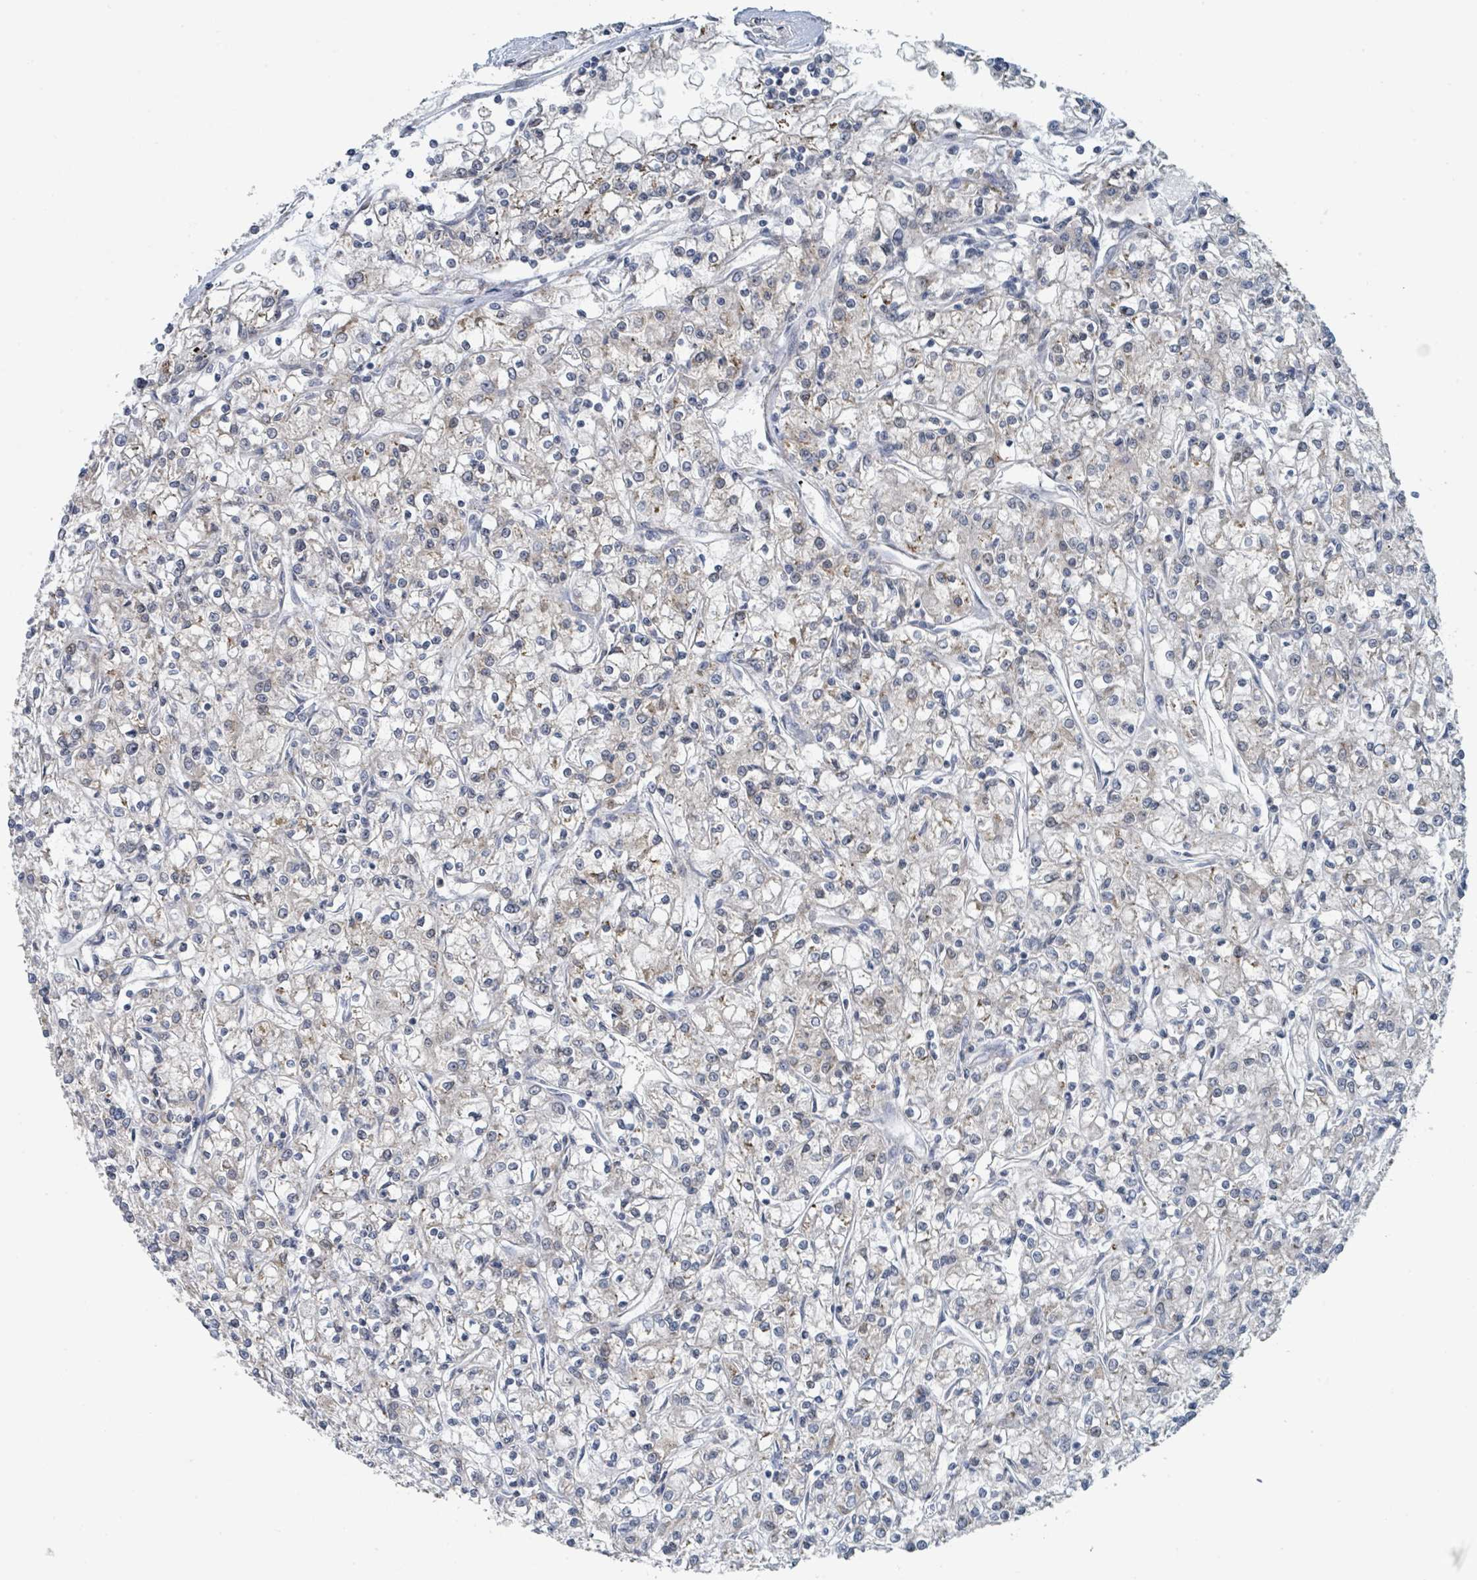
{"staining": {"intensity": "weak", "quantity": "<25%", "location": "cytoplasmic/membranous"}, "tissue": "renal cancer", "cell_type": "Tumor cells", "image_type": "cancer", "snomed": [{"axis": "morphology", "description": "Adenocarcinoma, NOS"}, {"axis": "topography", "description": "Kidney"}], "caption": "High magnification brightfield microscopy of renal cancer stained with DAB (3,3'-diaminobenzidine) (brown) and counterstained with hematoxylin (blue): tumor cells show no significant expression.", "gene": "ANKRD55", "patient": {"sex": "female", "age": 59}}